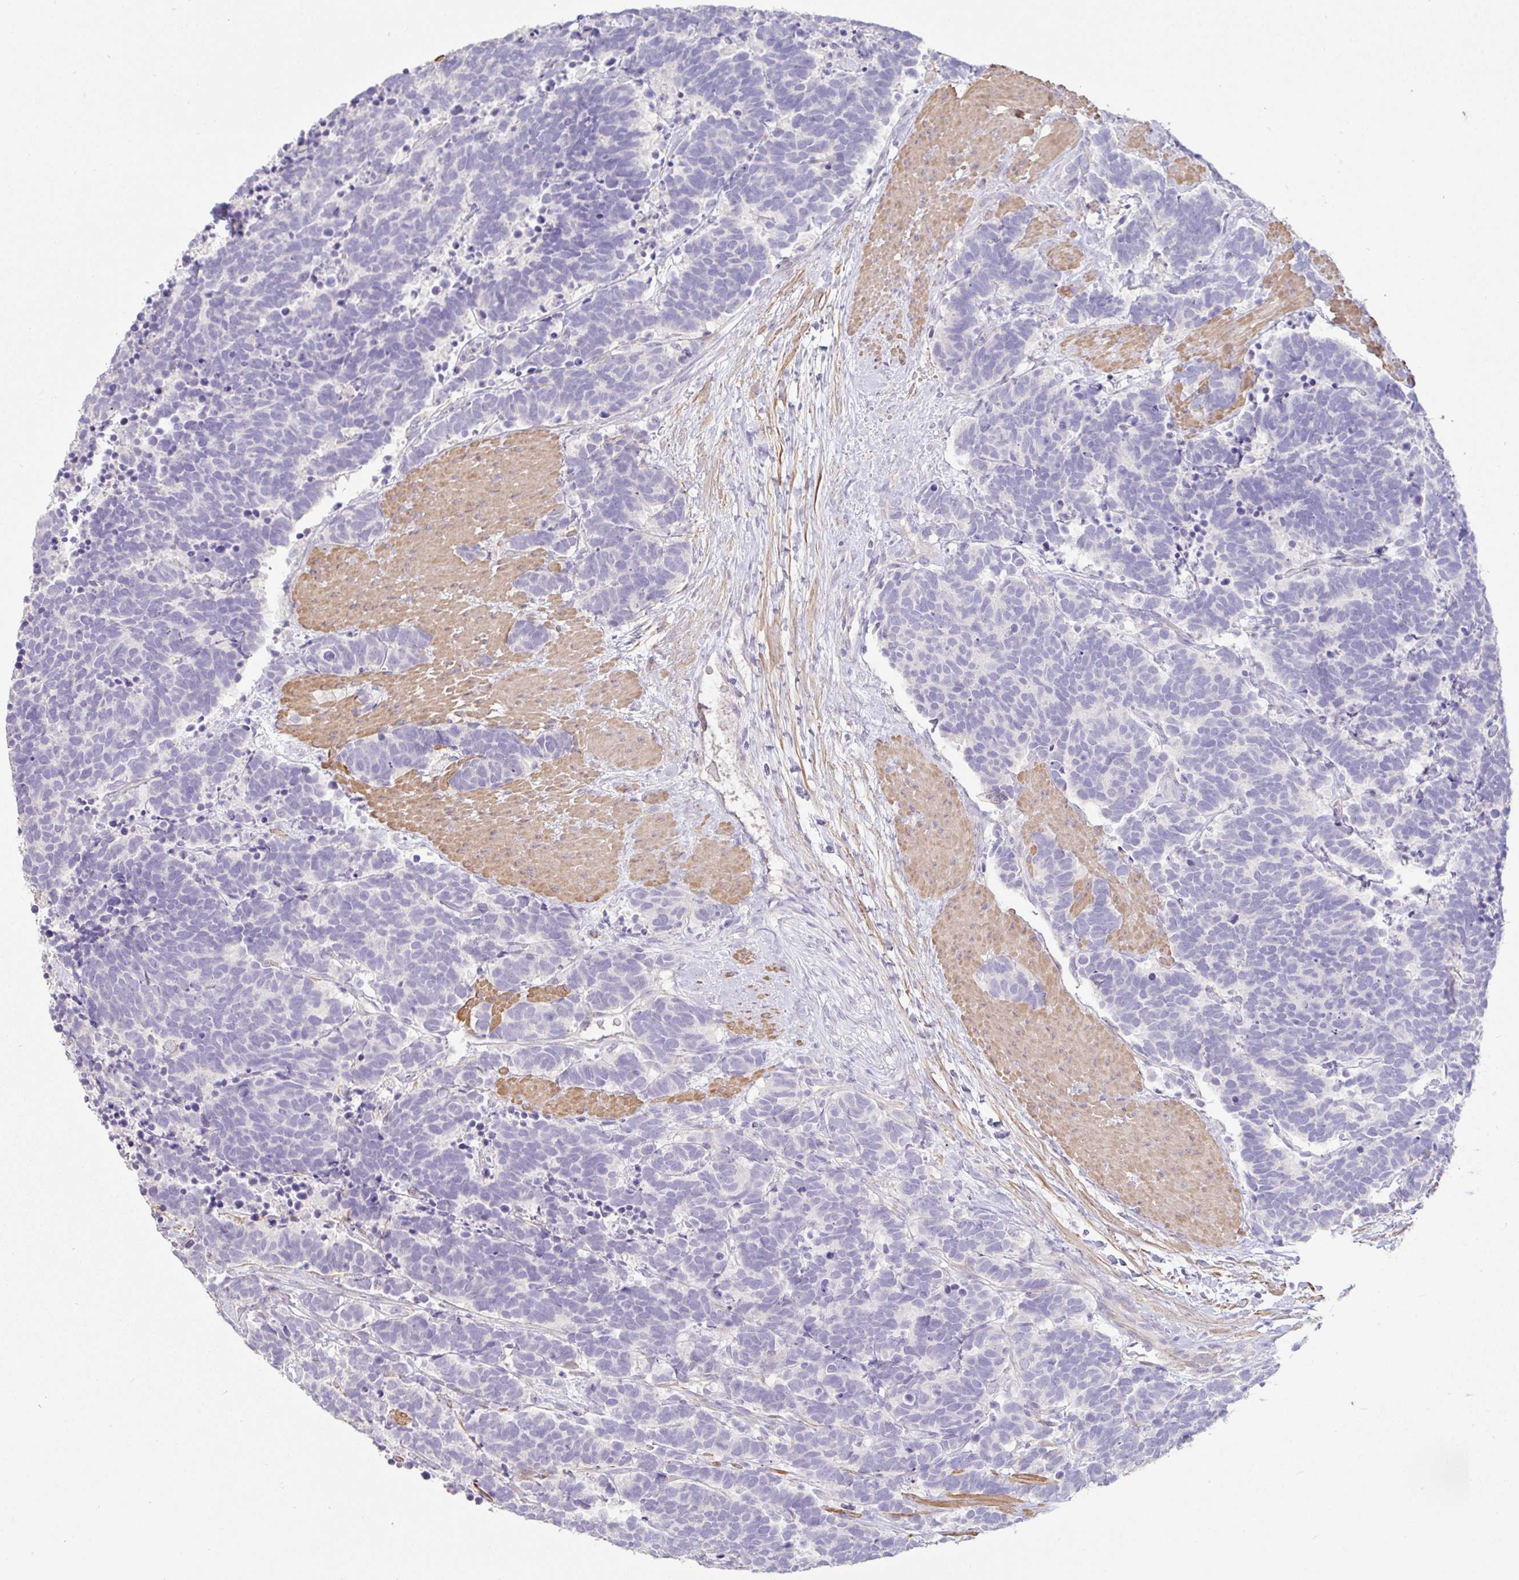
{"staining": {"intensity": "negative", "quantity": "none", "location": "none"}, "tissue": "carcinoid", "cell_type": "Tumor cells", "image_type": "cancer", "snomed": [{"axis": "morphology", "description": "Carcinoma, NOS"}, {"axis": "morphology", "description": "Carcinoid, malignant, NOS"}, {"axis": "topography", "description": "Prostate"}], "caption": "Carcinoid was stained to show a protein in brown. There is no significant staining in tumor cells. (Stains: DAB (3,3'-diaminobenzidine) IHC with hematoxylin counter stain, Microscopy: brightfield microscopy at high magnification).", "gene": "PYGM", "patient": {"sex": "male", "age": 57}}